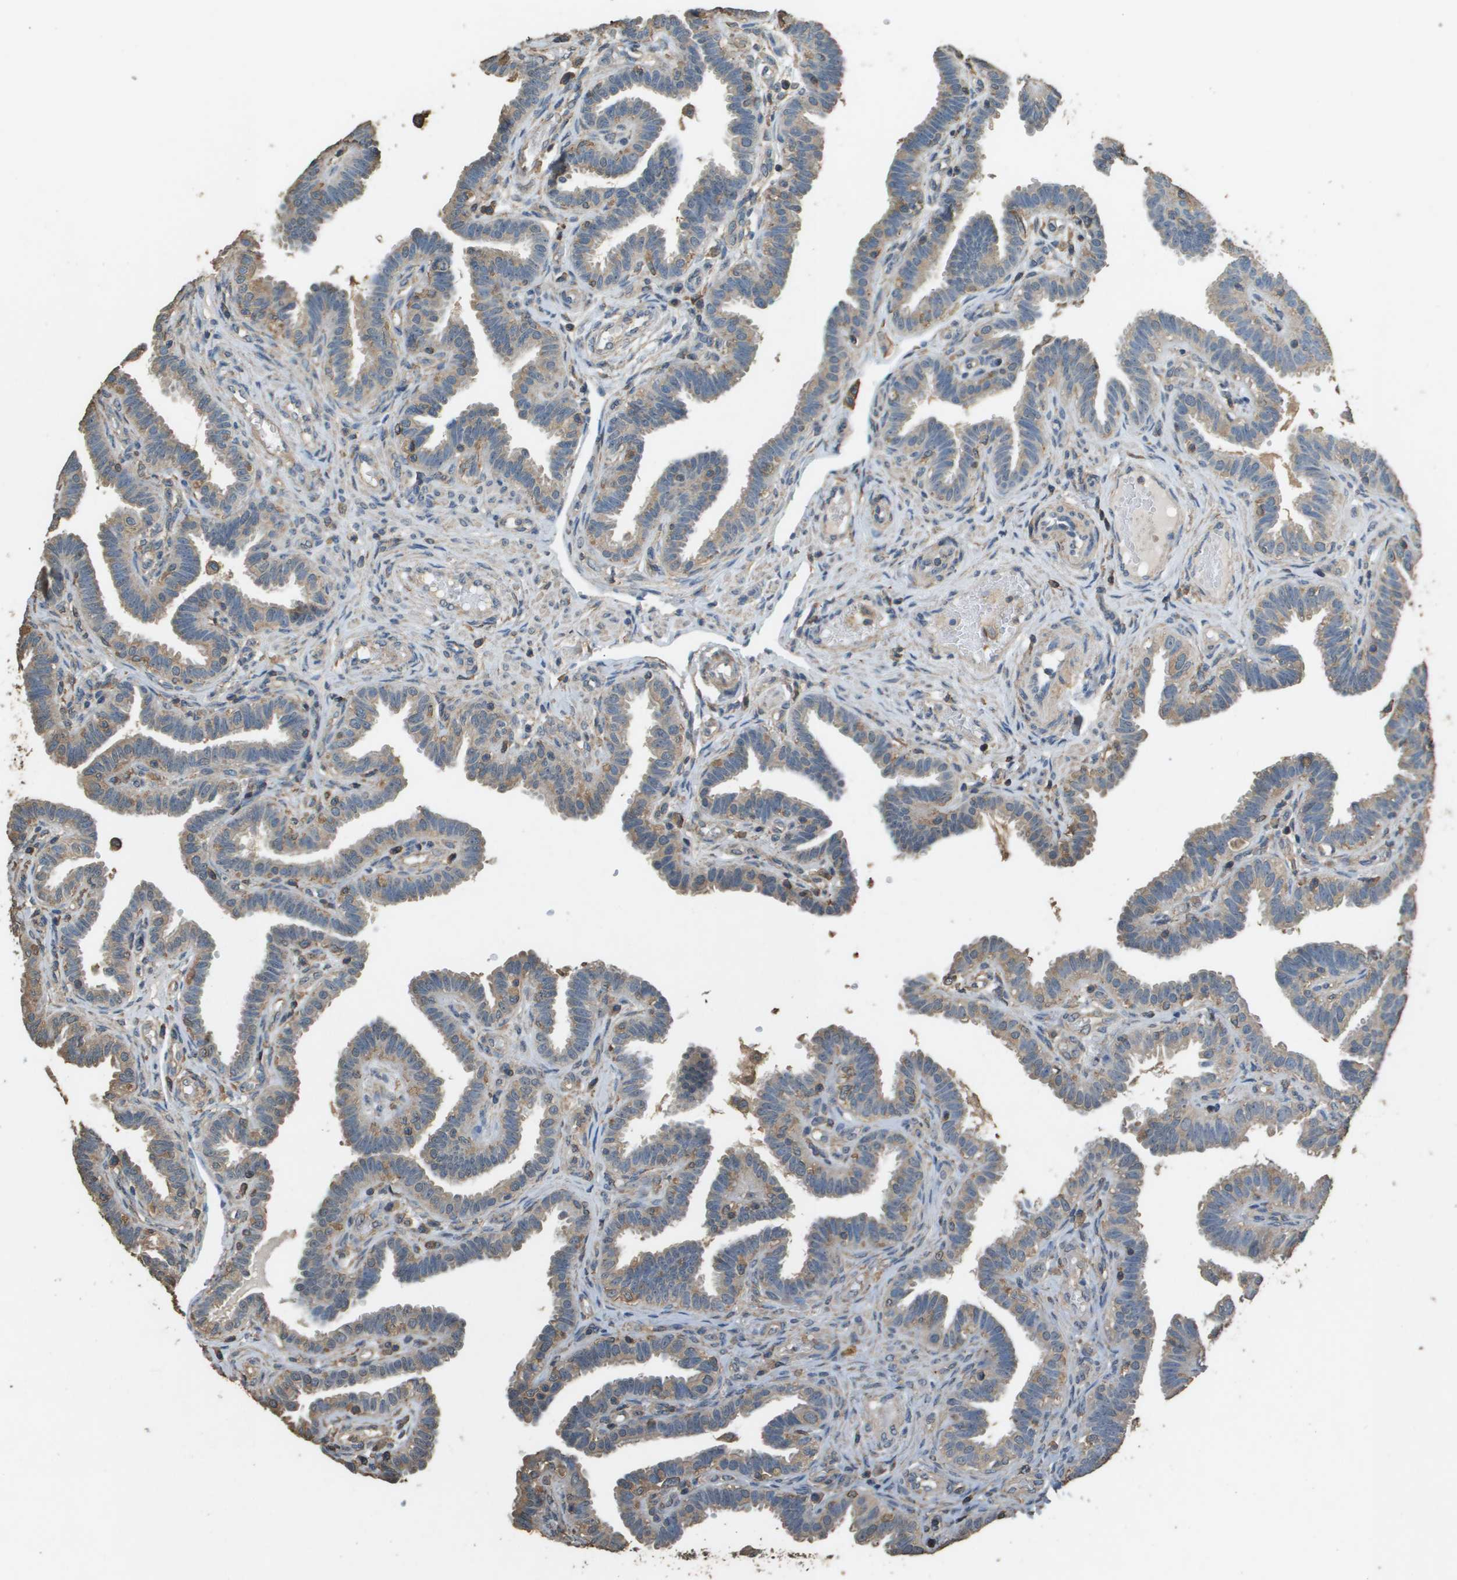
{"staining": {"intensity": "weak", "quantity": "<25%", "location": "cytoplasmic/membranous"}, "tissue": "fallopian tube", "cell_type": "Glandular cells", "image_type": "normal", "snomed": [{"axis": "morphology", "description": "Normal tissue, NOS"}, {"axis": "topography", "description": "Fallopian tube"}, {"axis": "topography", "description": "Placenta"}], "caption": "The immunohistochemistry histopathology image has no significant staining in glandular cells of fallopian tube. Nuclei are stained in blue.", "gene": "MS4A7", "patient": {"sex": "female", "age": 34}}